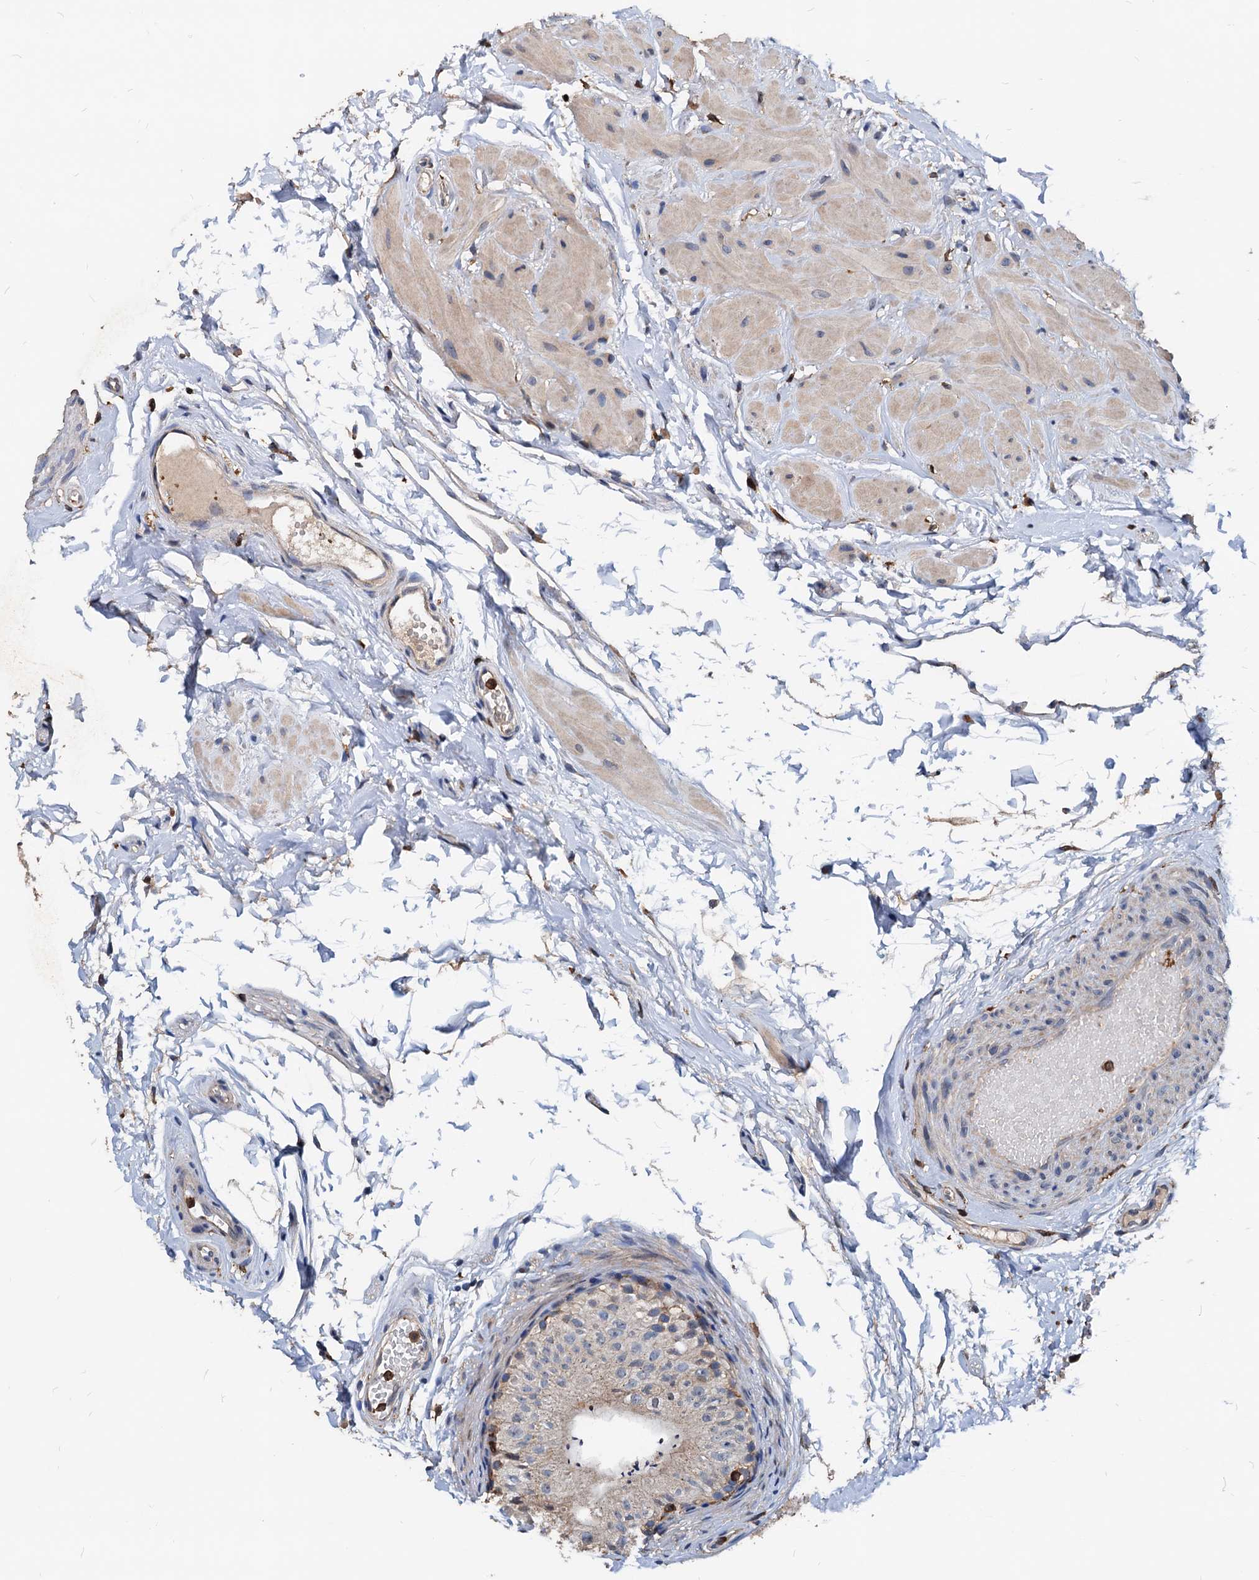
{"staining": {"intensity": "moderate", "quantity": "<25%", "location": "cytoplasmic/membranous"}, "tissue": "epididymis", "cell_type": "Glandular cells", "image_type": "normal", "snomed": [{"axis": "morphology", "description": "Normal tissue, NOS"}, {"axis": "topography", "description": "Epididymis"}], "caption": "A high-resolution photomicrograph shows IHC staining of normal epididymis, which exhibits moderate cytoplasmic/membranous positivity in about <25% of glandular cells. (DAB IHC with brightfield microscopy, high magnification).", "gene": "LCP2", "patient": {"sex": "male", "age": 50}}